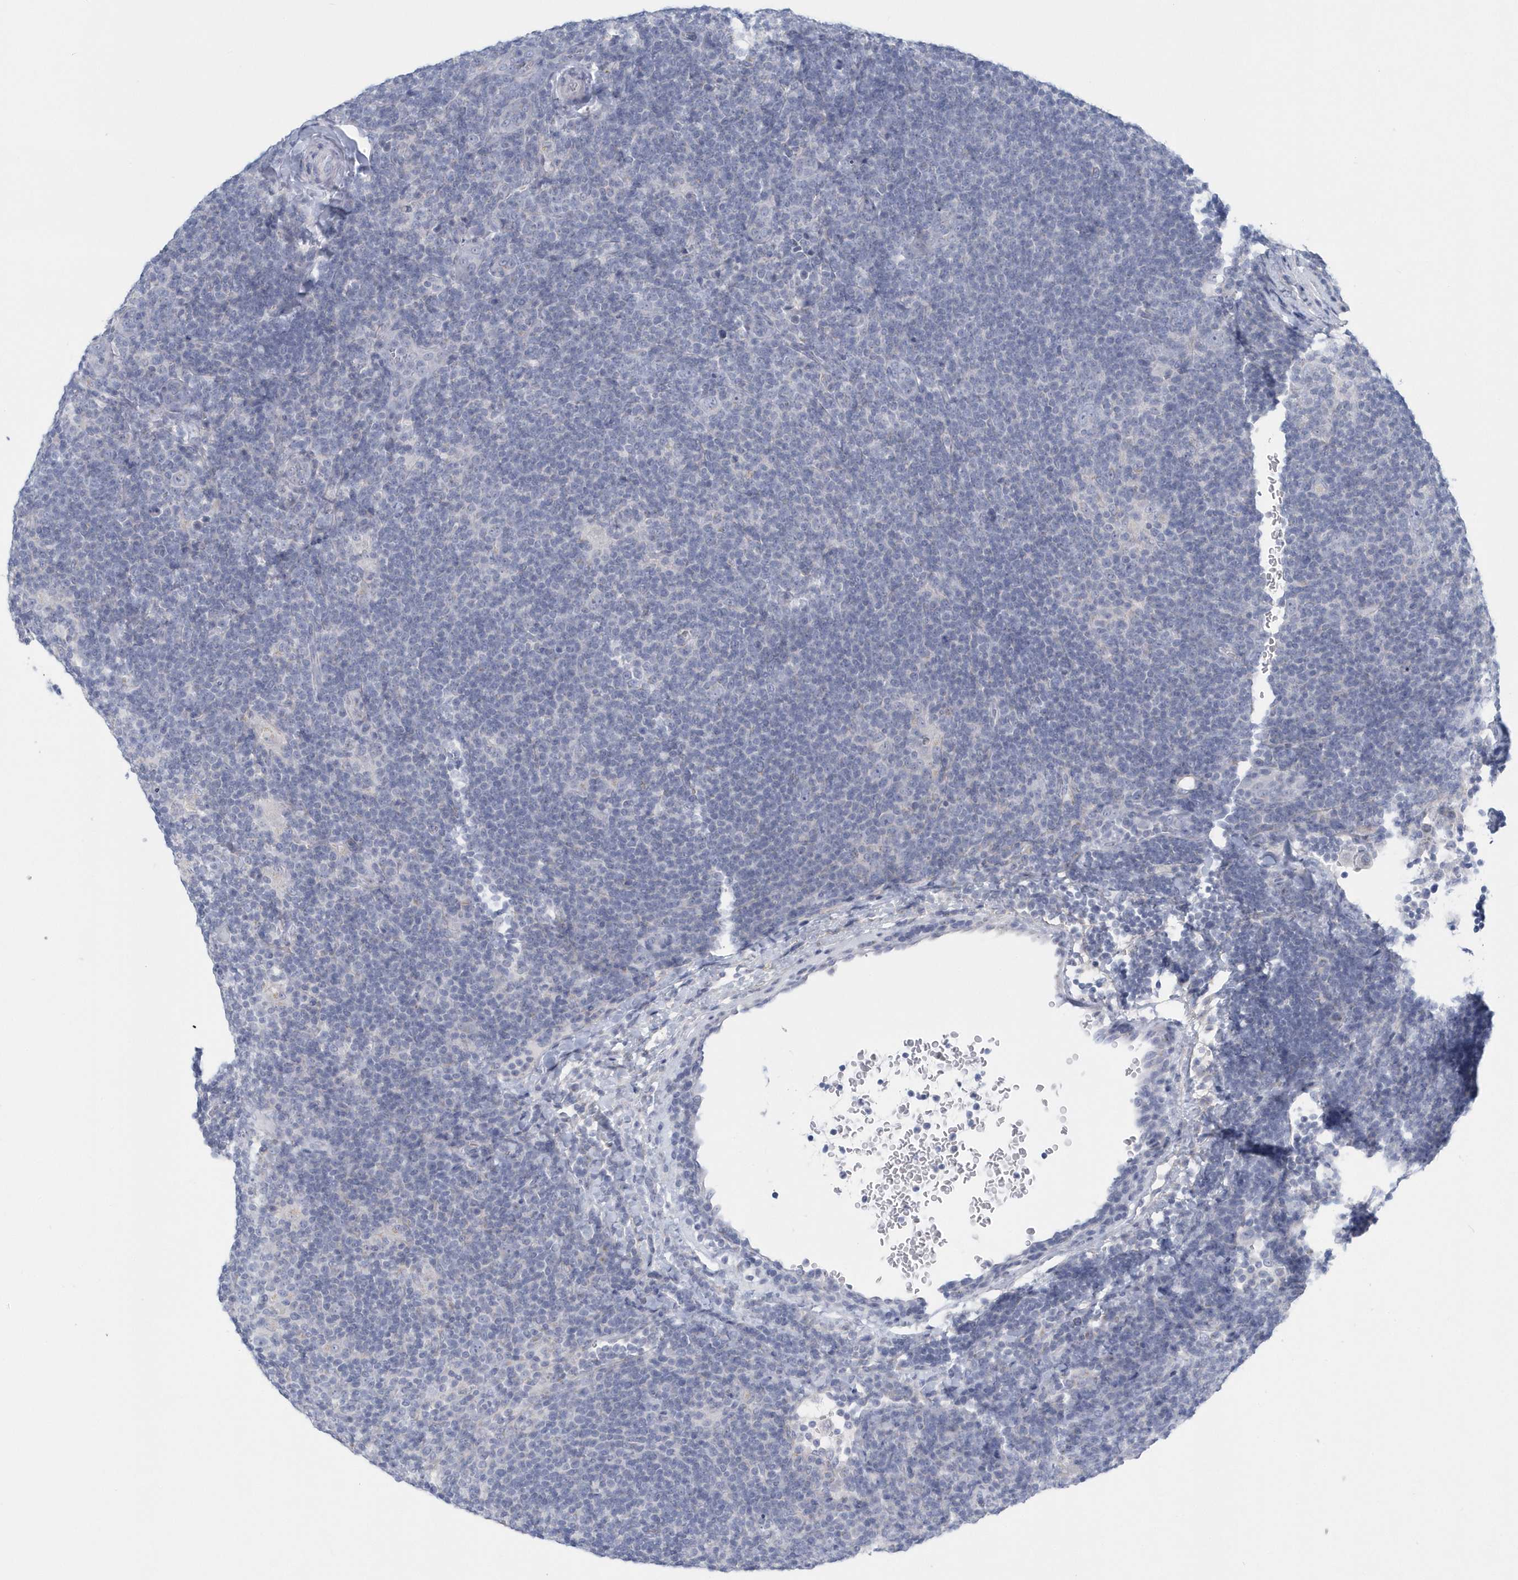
{"staining": {"intensity": "negative", "quantity": "none", "location": "none"}, "tissue": "lymphoma", "cell_type": "Tumor cells", "image_type": "cancer", "snomed": [{"axis": "morphology", "description": "Hodgkin's disease, NOS"}, {"axis": "topography", "description": "Lymph node"}], "caption": "High power microscopy photomicrograph of an immunohistochemistry (IHC) photomicrograph of Hodgkin's disease, revealing no significant staining in tumor cells.", "gene": "SPATA18", "patient": {"sex": "female", "age": 57}}